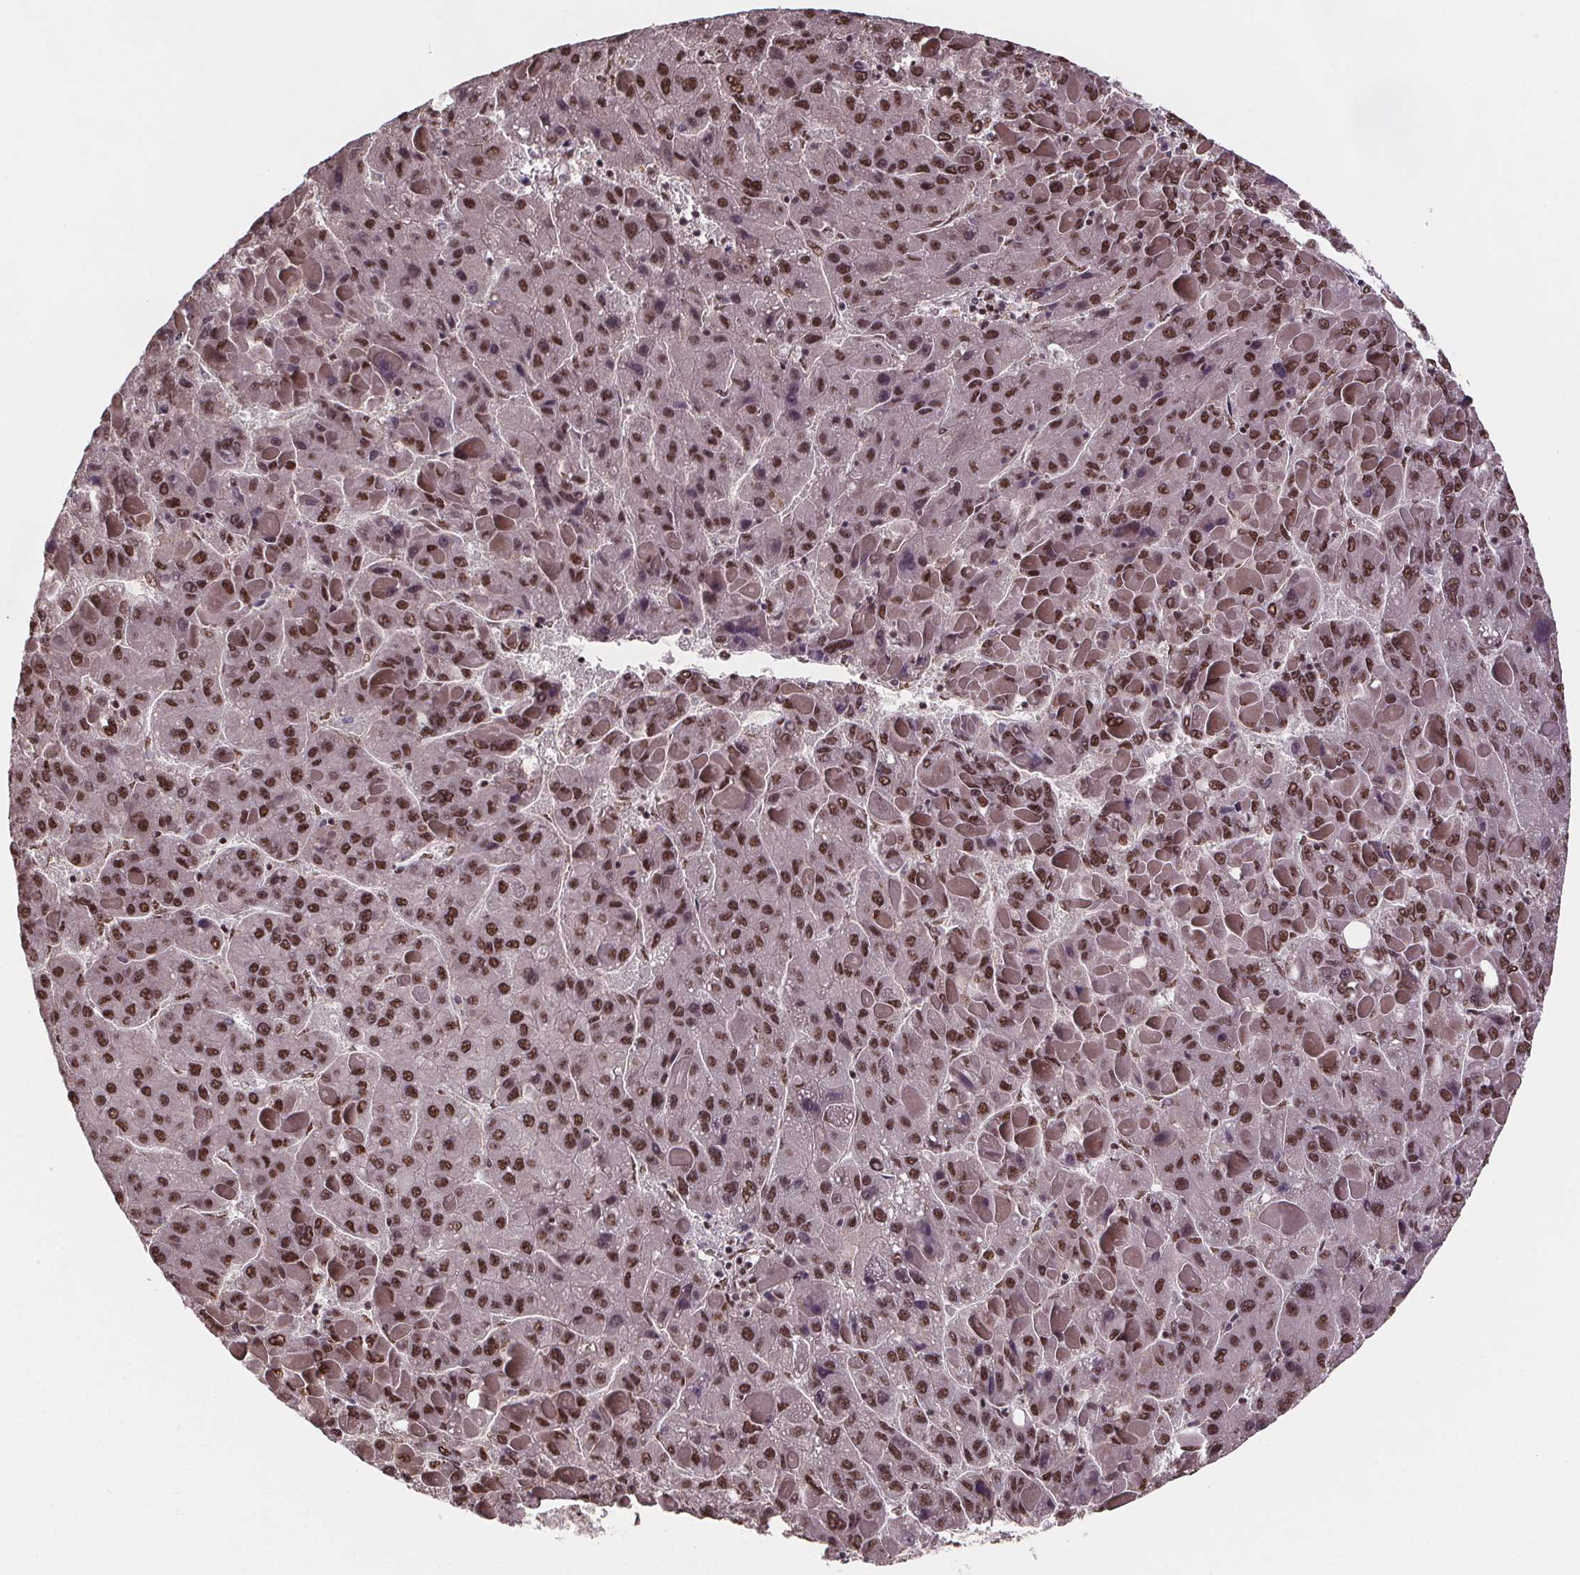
{"staining": {"intensity": "moderate", "quantity": ">75%", "location": "nuclear"}, "tissue": "liver cancer", "cell_type": "Tumor cells", "image_type": "cancer", "snomed": [{"axis": "morphology", "description": "Carcinoma, Hepatocellular, NOS"}, {"axis": "topography", "description": "Liver"}], "caption": "Immunohistochemical staining of human liver hepatocellular carcinoma demonstrates medium levels of moderate nuclear protein staining in about >75% of tumor cells.", "gene": "JARID2", "patient": {"sex": "female", "age": 82}}